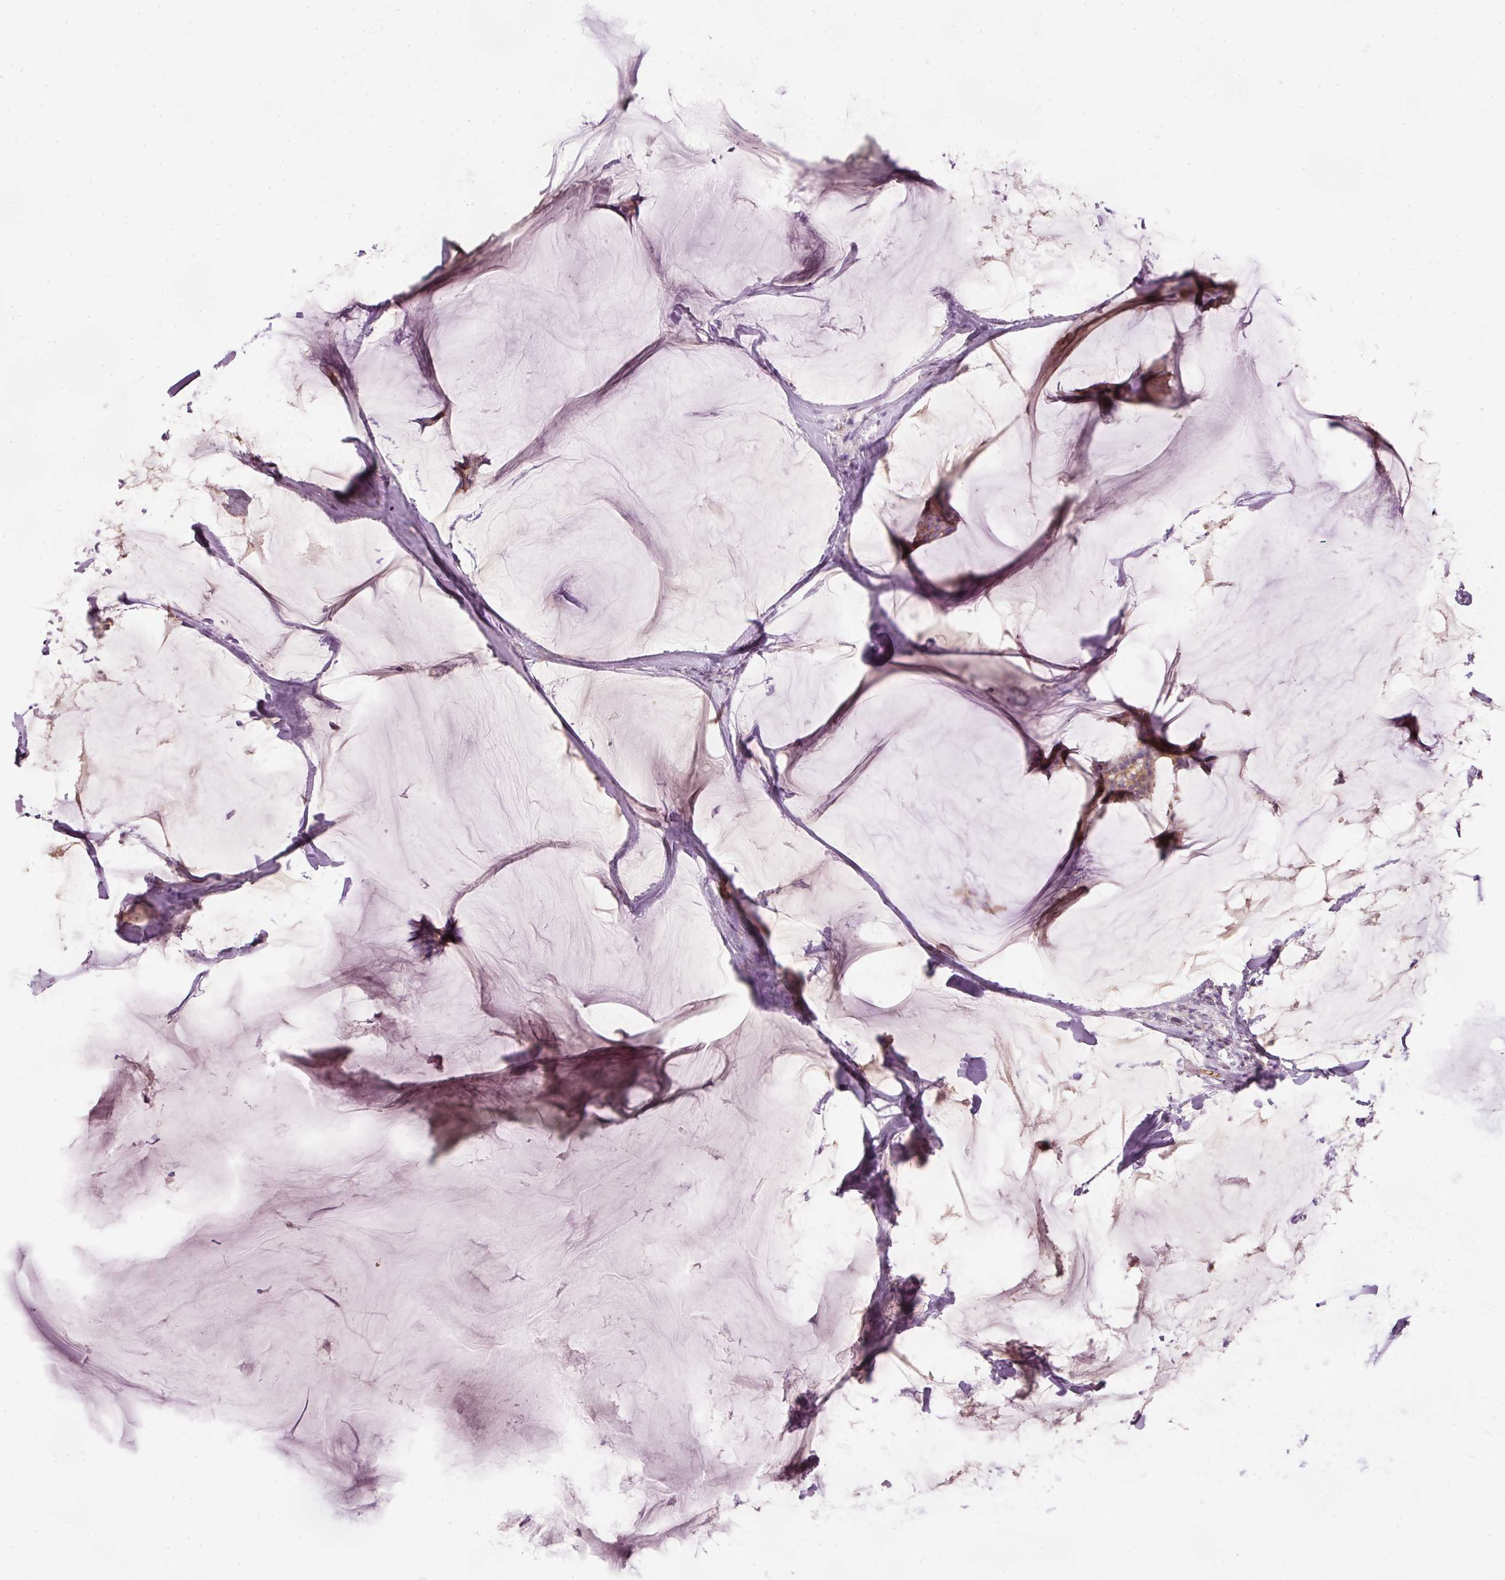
{"staining": {"intensity": "weak", "quantity": "25%-75%", "location": "cytoplasmic/membranous"}, "tissue": "breast cancer", "cell_type": "Tumor cells", "image_type": "cancer", "snomed": [{"axis": "morphology", "description": "Duct carcinoma"}, {"axis": "topography", "description": "Breast"}], "caption": "A histopathology image of breast cancer stained for a protein shows weak cytoplasmic/membranous brown staining in tumor cells. (DAB (3,3'-diaminobenzidine) IHC with brightfield microscopy, high magnification).", "gene": "KPNA5", "patient": {"sex": "female", "age": 93}}